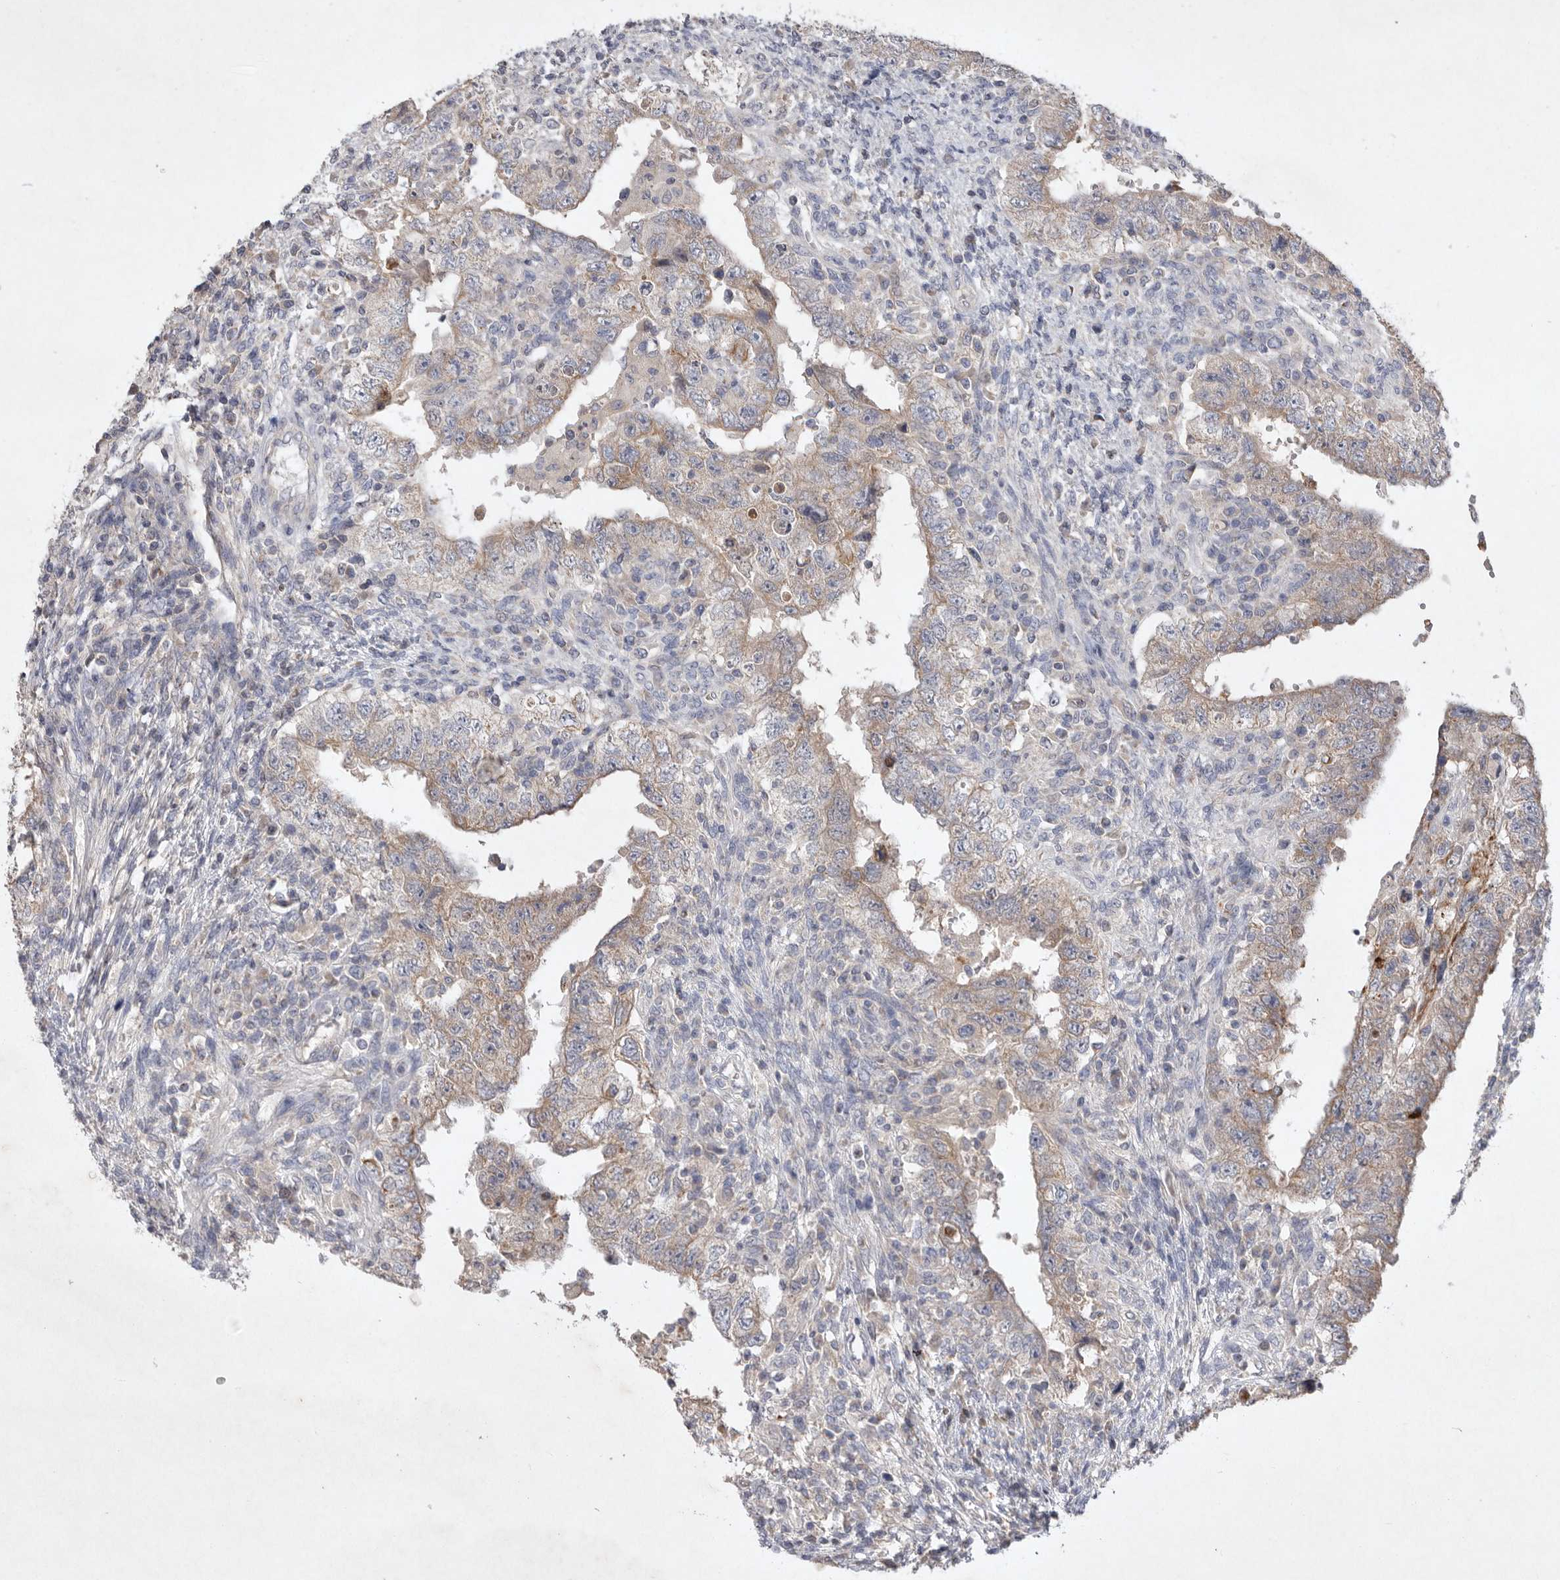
{"staining": {"intensity": "weak", "quantity": "<25%", "location": "cytoplasmic/membranous"}, "tissue": "testis cancer", "cell_type": "Tumor cells", "image_type": "cancer", "snomed": [{"axis": "morphology", "description": "Carcinoma, Embryonal, NOS"}, {"axis": "topography", "description": "Testis"}], "caption": "Immunohistochemistry photomicrograph of human testis cancer stained for a protein (brown), which reveals no staining in tumor cells. (DAB (3,3'-diaminobenzidine) IHC visualized using brightfield microscopy, high magnification).", "gene": "TNFSF14", "patient": {"sex": "male", "age": 26}}